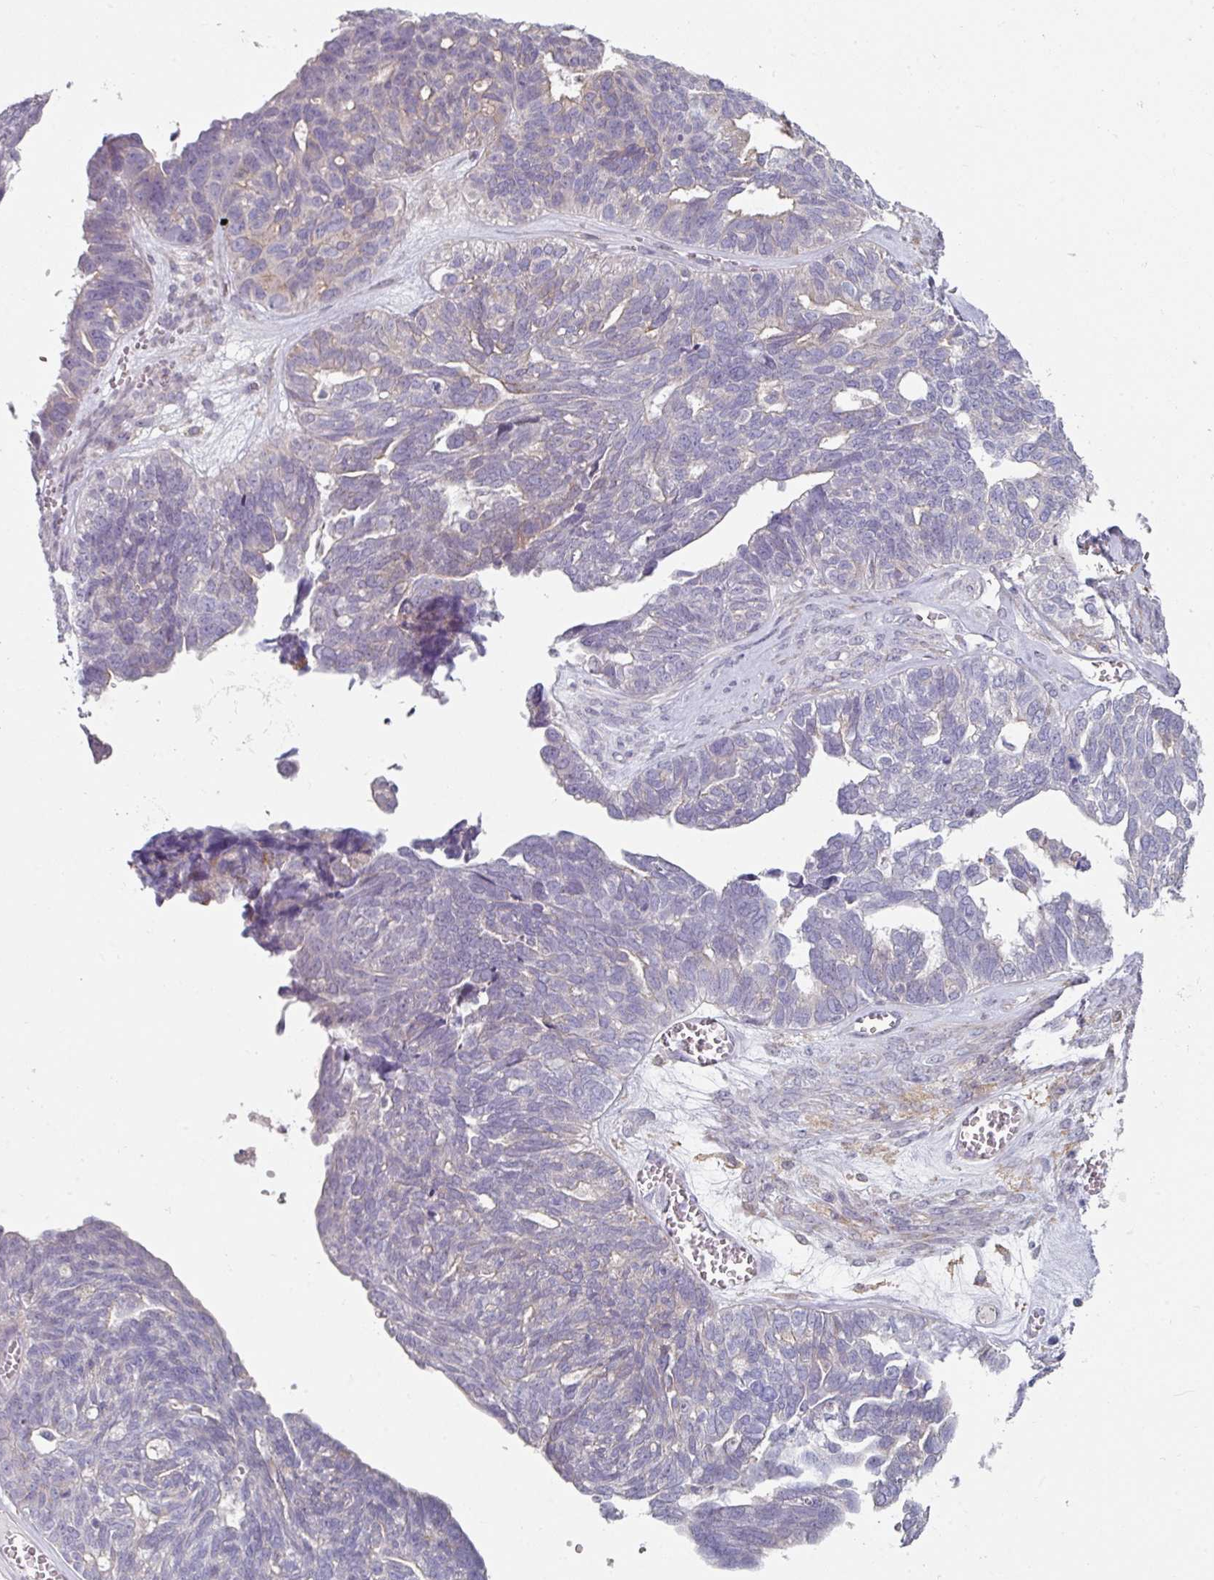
{"staining": {"intensity": "negative", "quantity": "none", "location": "none"}, "tissue": "ovarian cancer", "cell_type": "Tumor cells", "image_type": "cancer", "snomed": [{"axis": "morphology", "description": "Cystadenocarcinoma, serous, NOS"}, {"axis": "topography", "description": "Ovary"}], "caption": "Immunohistochemistry of ovarian serous cystadenocarcinoma exhibits no expression in tumor cells.", "gene": "WSB2", "patient": {"sex": "female", "age": 79}}